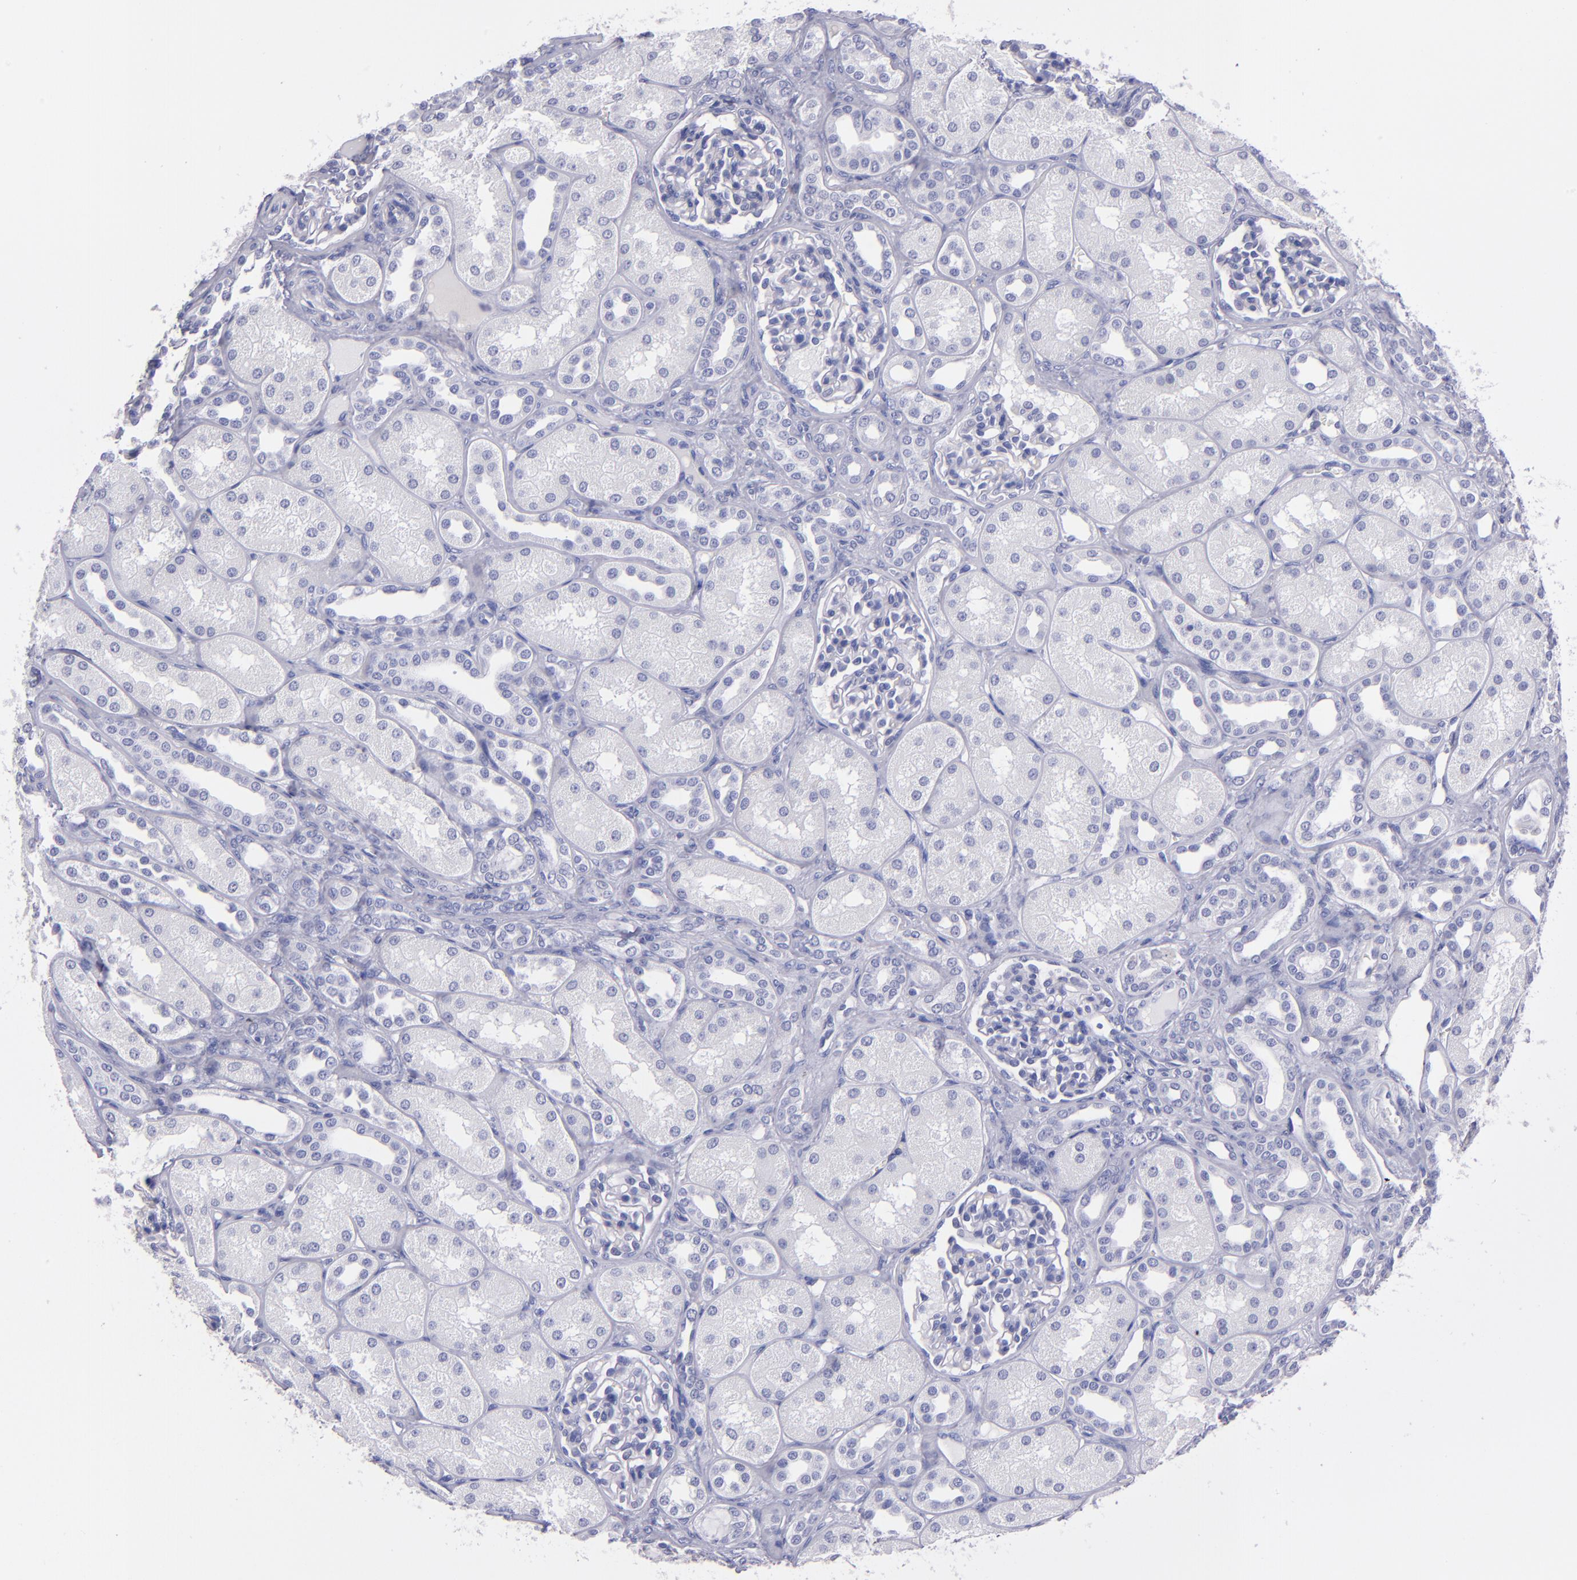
{"staining": {"intensity": "negative", "quantity": "none", "location": "none"}, "tissue": "kidney", "cell_type": "Cells in glomeruli", "image_type": "normal", "snomed": [{"axis": "morphology", "description": "Normal tissue, NOS"}, {"axis": "topography", "description": "Kidney"}], "caption": "A high-resolution micrograph shows immunohistochemistry staining of normal kidney, which reveals no significant expression in cells in glomeruli. (DAB (3,3'-diaminobenzidine) IHC visualized using brightfield microscopy, high magnification).", "gene": "TG", "patient": {"sex": "male", "age": 7}}